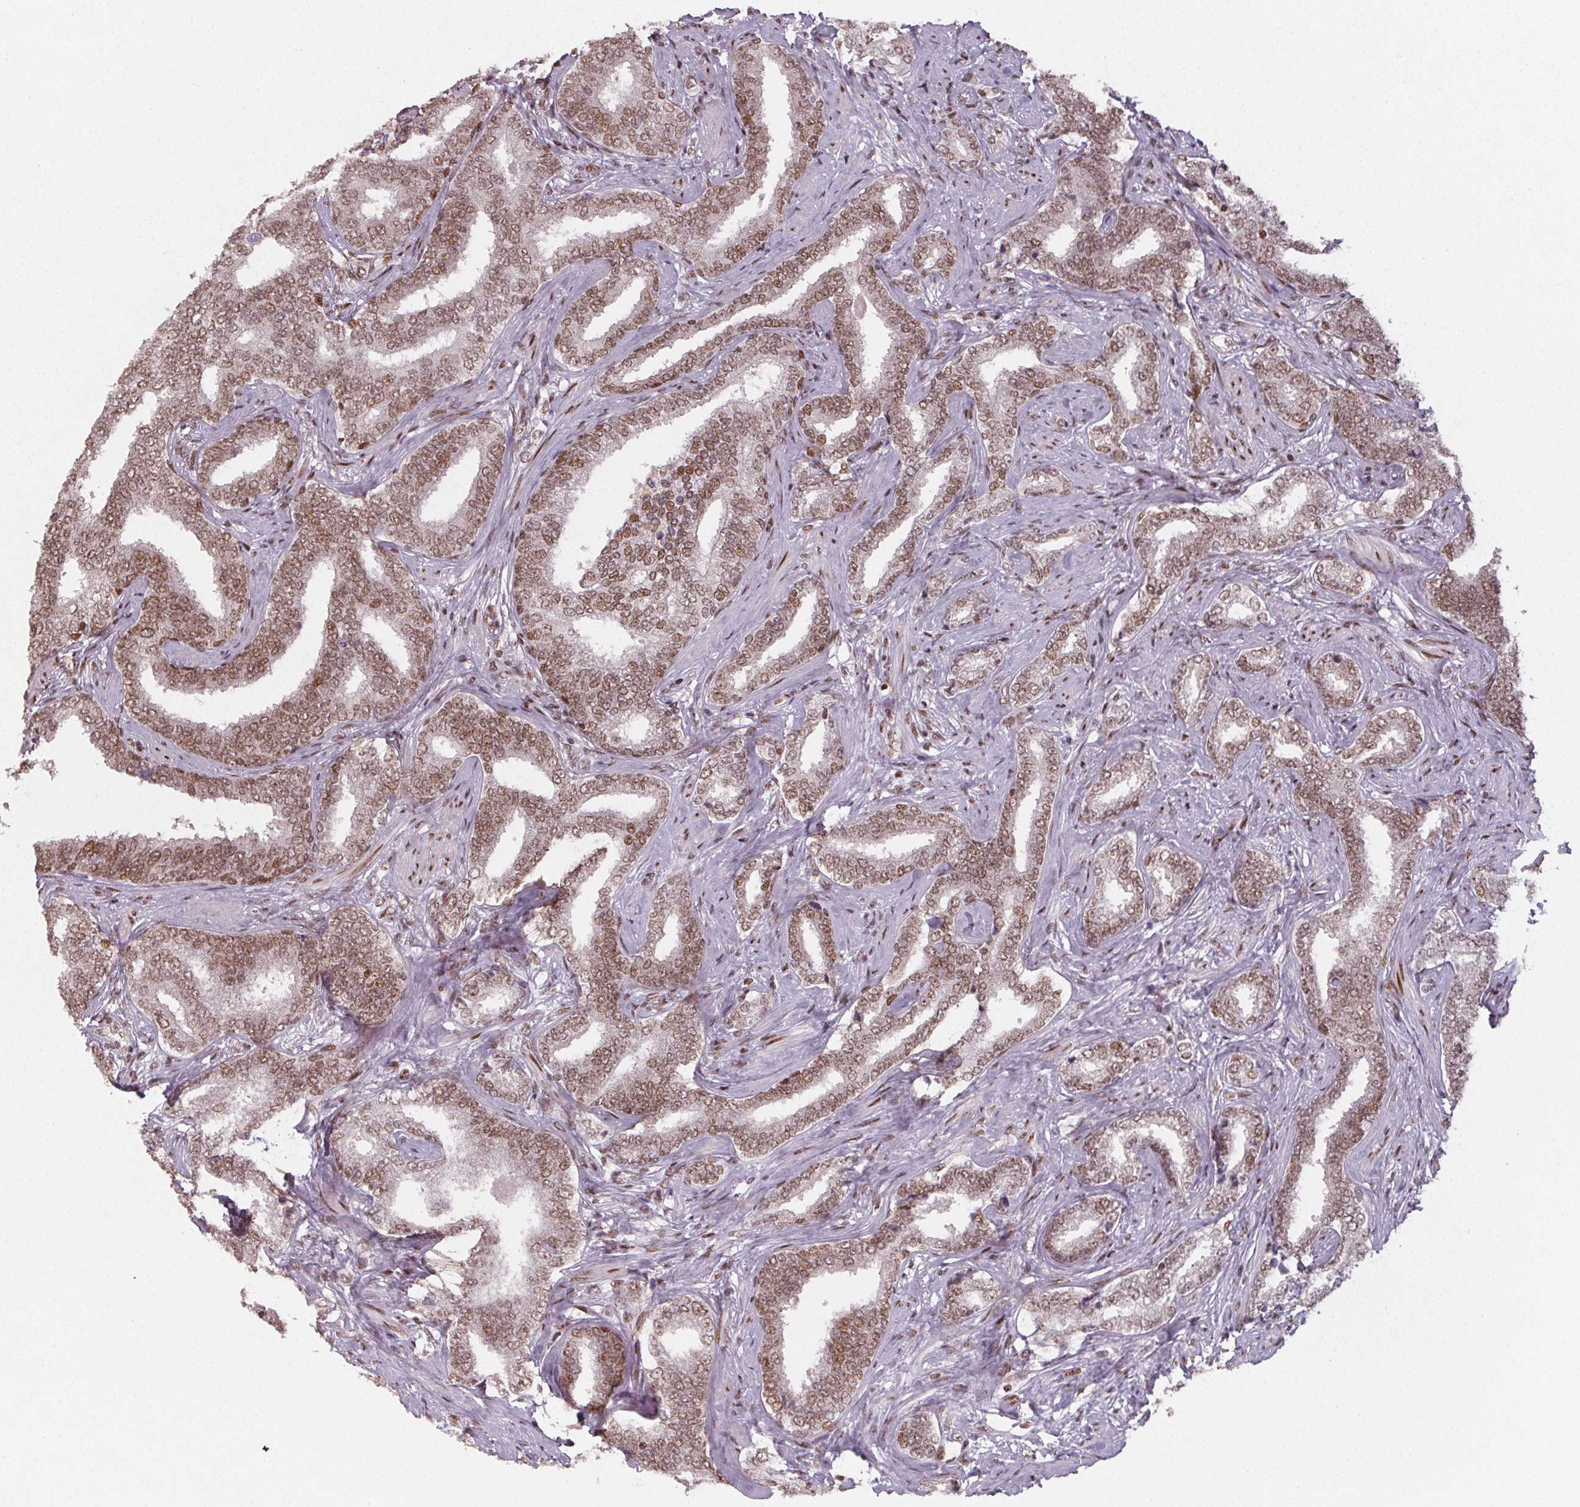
{"staining": {"intensity": "moderate", "quantity": ">75%", "location": "nuclear"}, "tissue": "prostate cancer", "cell_type": "Tumor cells", "image_type": "cancer", "snomed": [{"axis": "morphology", "description": "Adenocarcinoma, High grade"}, {"axis": "topography", "description": "Prostate"}], "caption": "There is medium levels of moderate nuclear positivity in tumor cells of prostate high-grade adenocarcinoma, as demonstrated by immunohistochemical staining (brown color).", "gene": "KMT2A", "patient": {"sex": "male", "age": 72}}